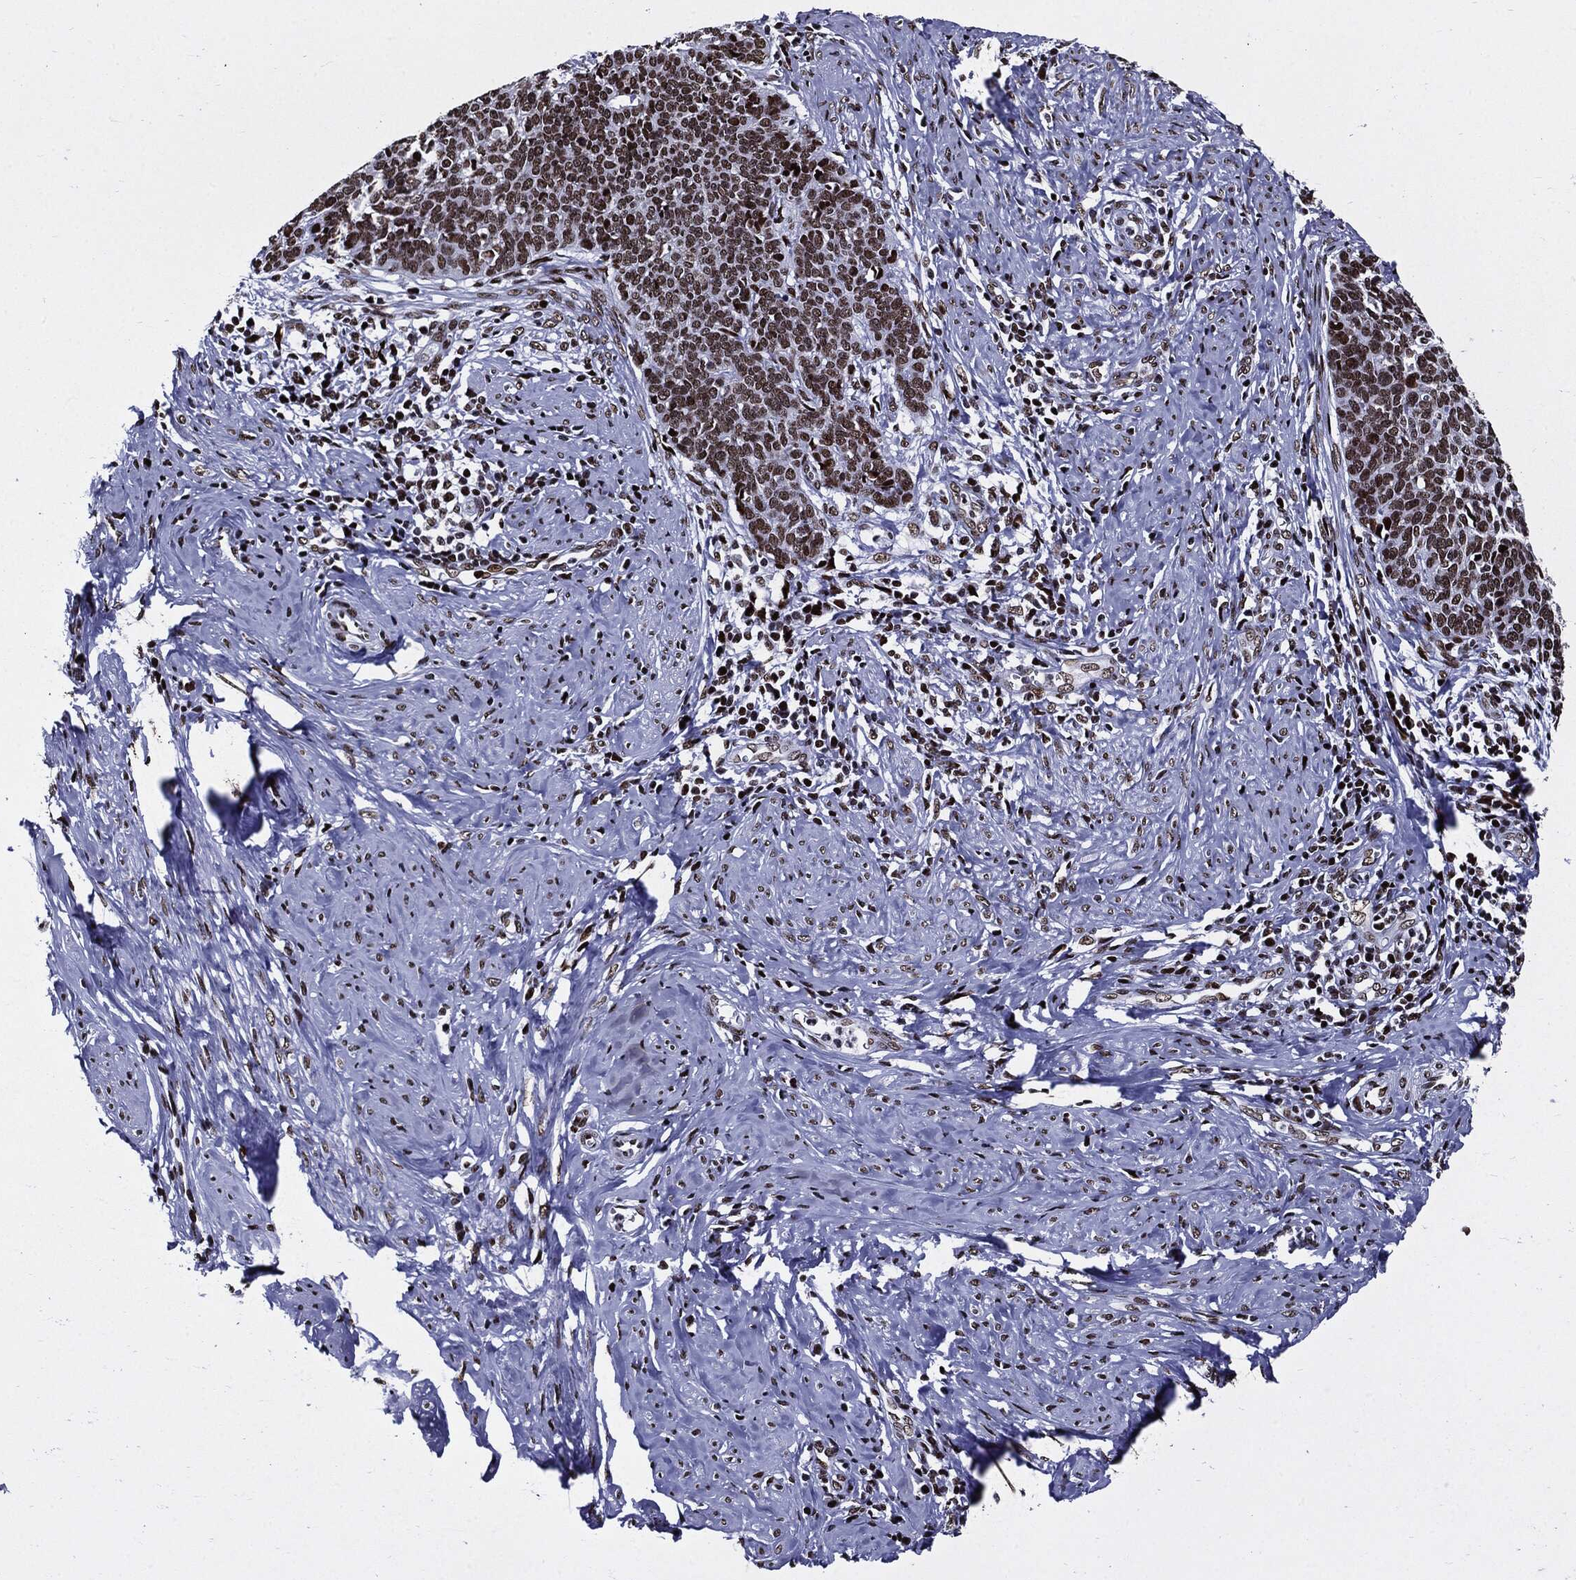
{"staining": {"intensity": "moderate", "quantity": ">75%", "location": "nuclear"}, "tissue": "cervical cancer", "cell_type": "Tumor cells", "image_type": "cancer", "snomed": [{"axis": "morphology", "description": "Normal tissue, NOS"}, {"axis": "morphology", "description": "Squamous cell carcinoma, NOS"}, {"axis": "topography", "description": "Cervix"}], "caption": "Immunohistochemical staining of cervical cancer demonstrates moderate nuclear protein positivity in approximately >75% of tumor cells.", "gene": "ZFP91", "patient": {"sex": "female", "age": 39}}